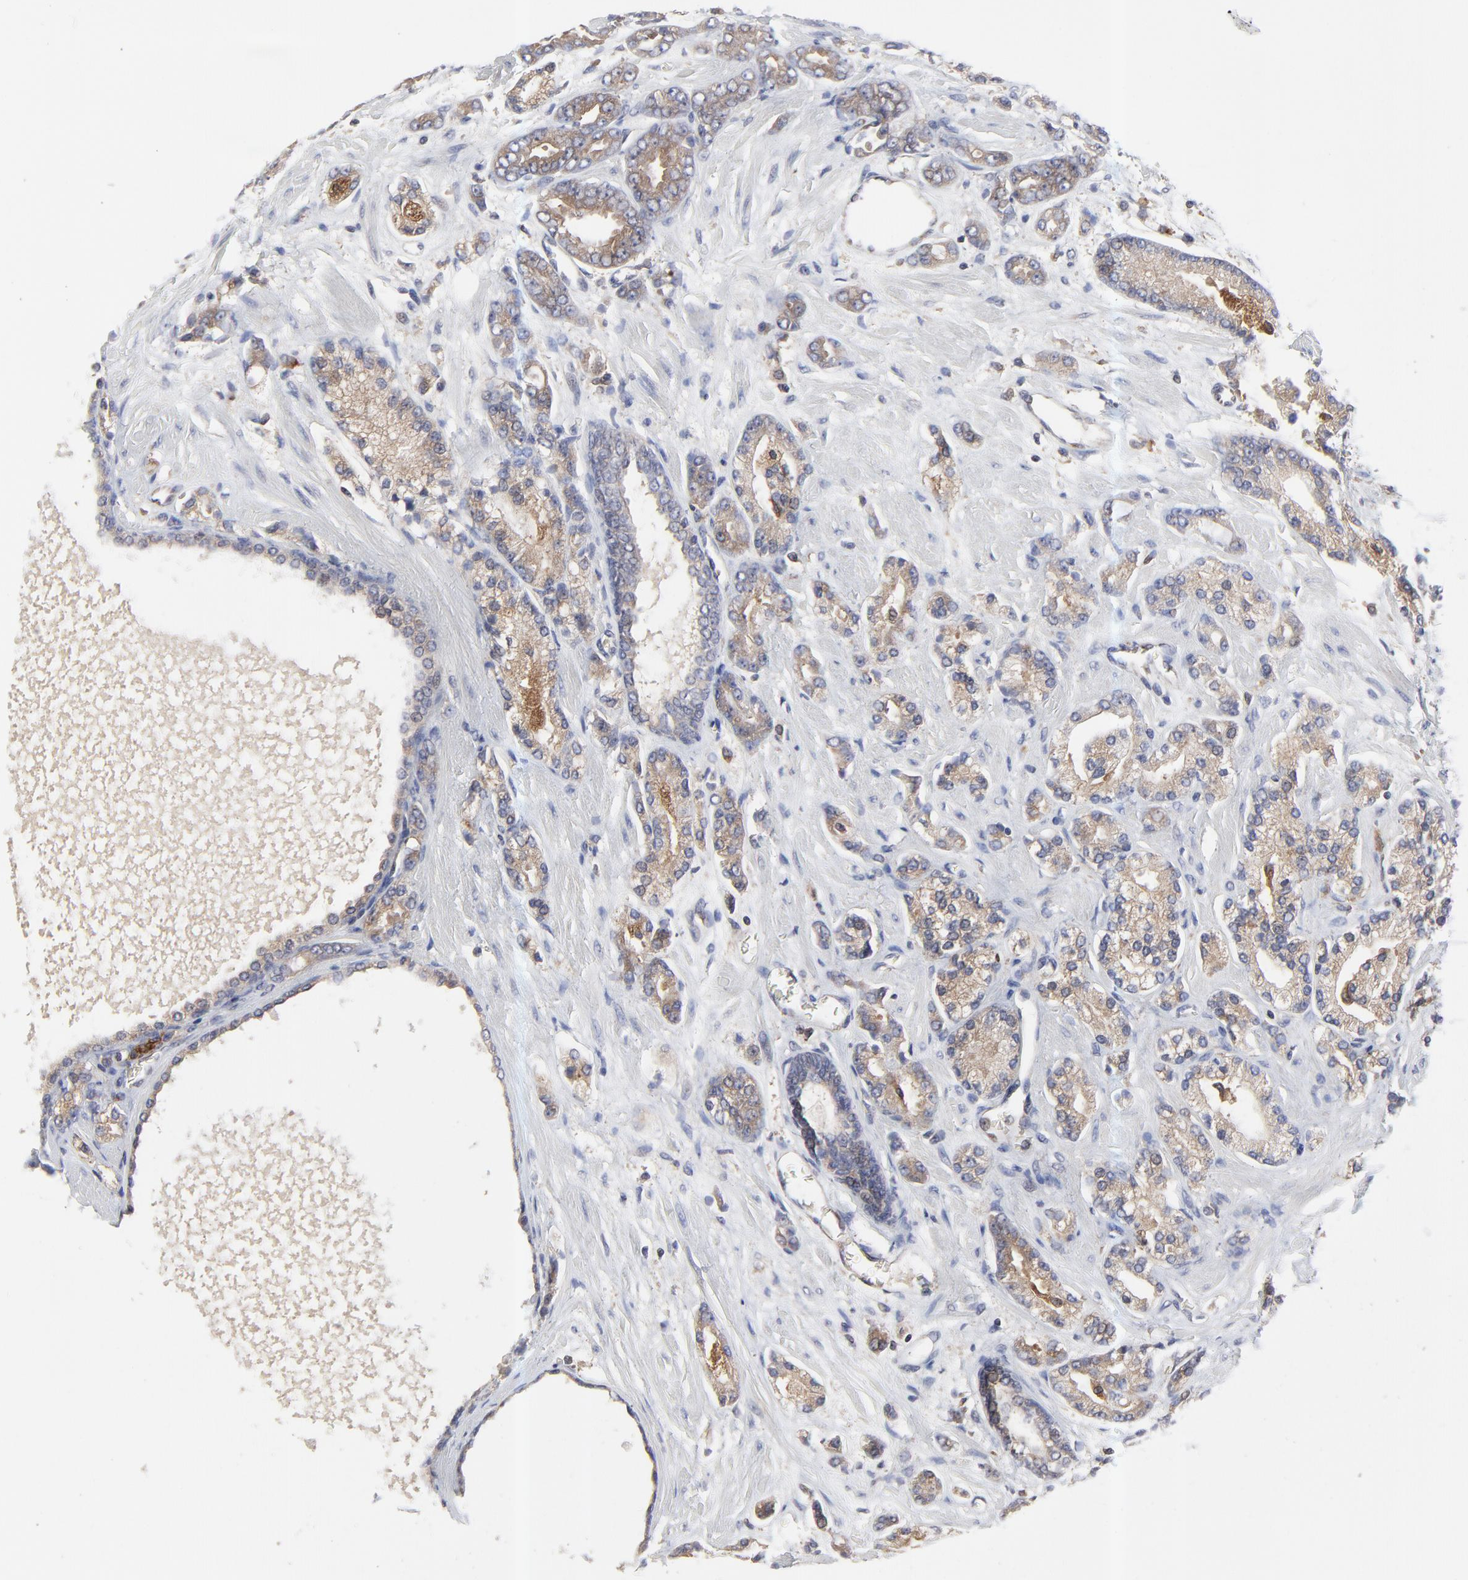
{"staining": {"intensity": "moderate", "quantity": ">75%", "location": "cytoplasmic/membranous"}, "tissue": "prostate cancer", "cell_type": "Tumor cells", "image_type": "cancer", "snomed": [{"axis": "morphology", "description": "Adenocarcinoma, High grade"}, {"axis": "topography", "description": "Prostate"}], "caption": "A medium amount of moderate cytoplasmic/membranous staining is seen in about >75% of tumor cells in high-grade adenocarcinoma (prostate) tissue. The protein of interest is shown in brown color, while the nuclei are stained blue.", "gene": "RAB9A", "patient": {"sex": "male", "age": 71}}